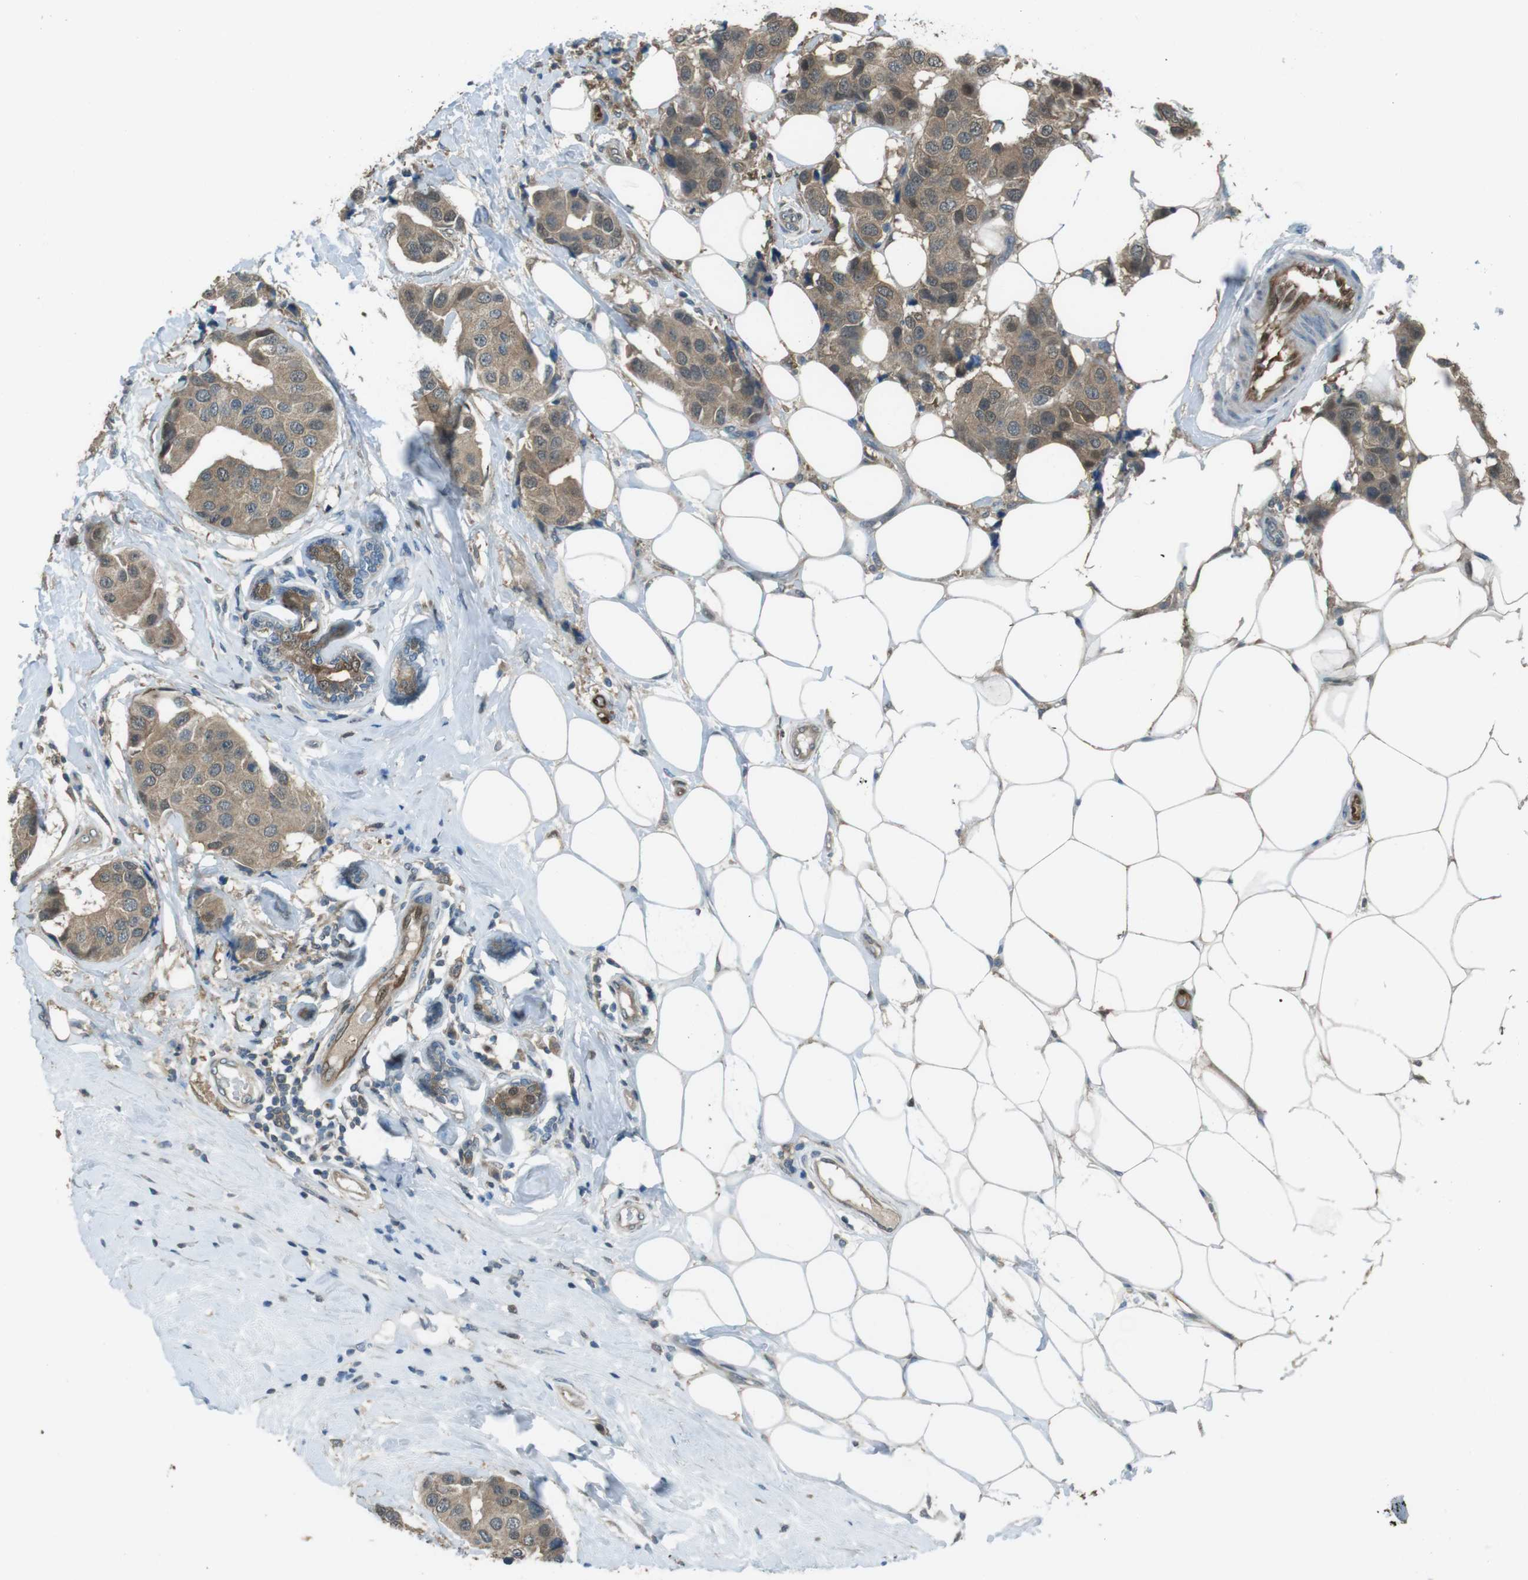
{"staining": {"intensity": "moderate", "quantity": ">75%", "location": "cytoplasmic/membranous"}, "tissue": "breast cancer", "cell_type": "Tumor cells", "image_type": "cancer", "snomed": [{"axis": "morphology", "description": "Normal tissue, NOS"}, {"axis": "morphology", "description": "Duct carcinoma"}, {"axis": "topography", "description": "Breast"}], "caption": "Immunohistochemical staining of breast intraductal carcinoma displays medium levels of moderate cytoplasmic/membranous protein expression in about >75% of tumor cells. (IHC, brightfield microscopy, high magnification).", "gene": "MFAP3", "patient": {"sex": "female", "age": 39}}